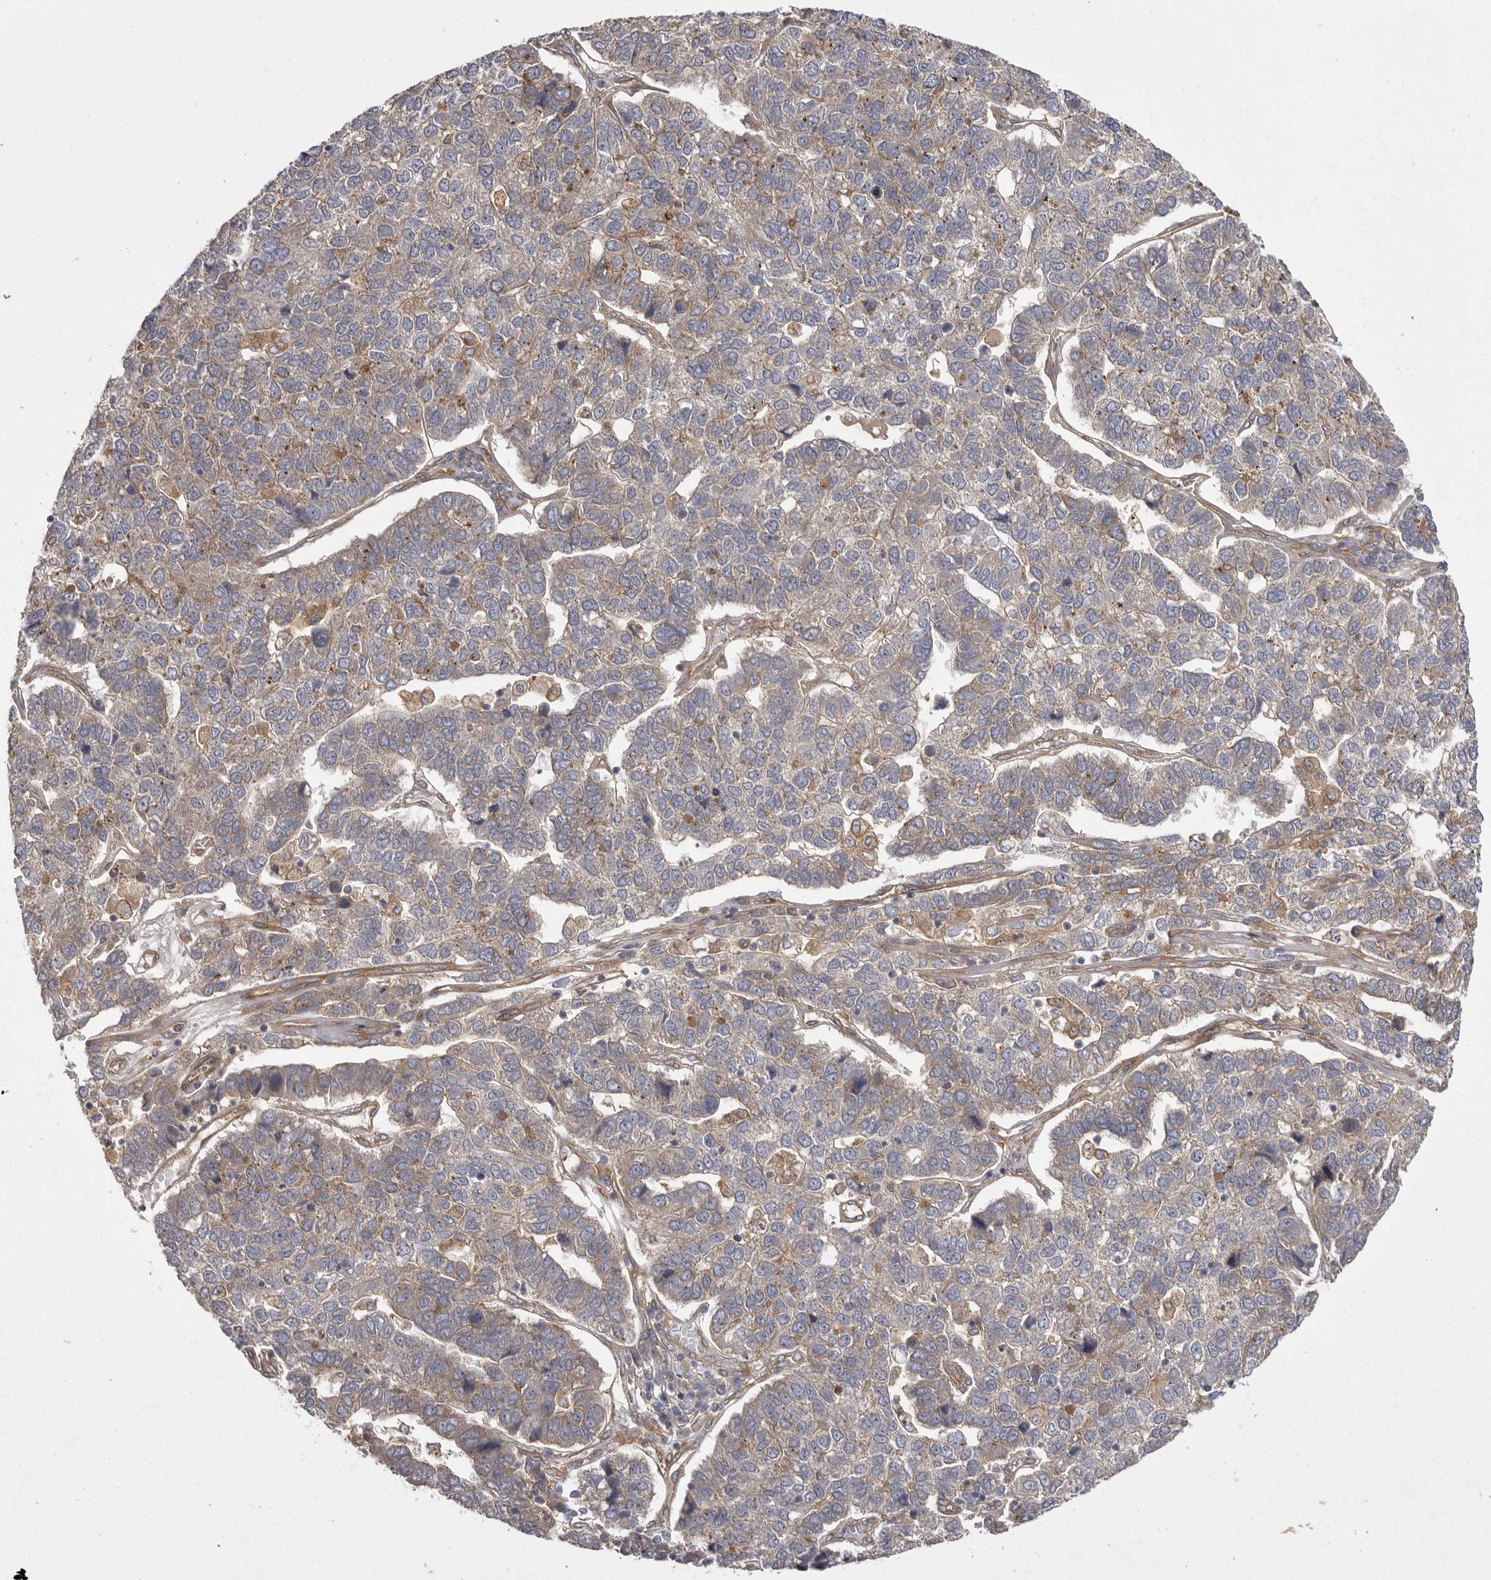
{"staining": {"intensity": "weak", "quantity": "25%-75%", "location": "cytoplasmic/membranous"}, "tissue": "pancreatic cancer", "cell_type": "Tumor cells", "image_type": "cancer", "snomed": [{"axis": "morphology", "description": "Adenocarcinoma, NOS"}, {"axis": "topography", "description": "Pancreas"}], "caption": "Protein expression analysis of human pancreatic cancer (adenocarcinoma) reveals weak cytoplasmic/membranous positivity in about 25%-75% of tumor cells. (DAB IHC, brown staining for protein, blue staining for nuclei).", "gene": "OSBPL9", "patient": {"sex": "female", "age": 61}}